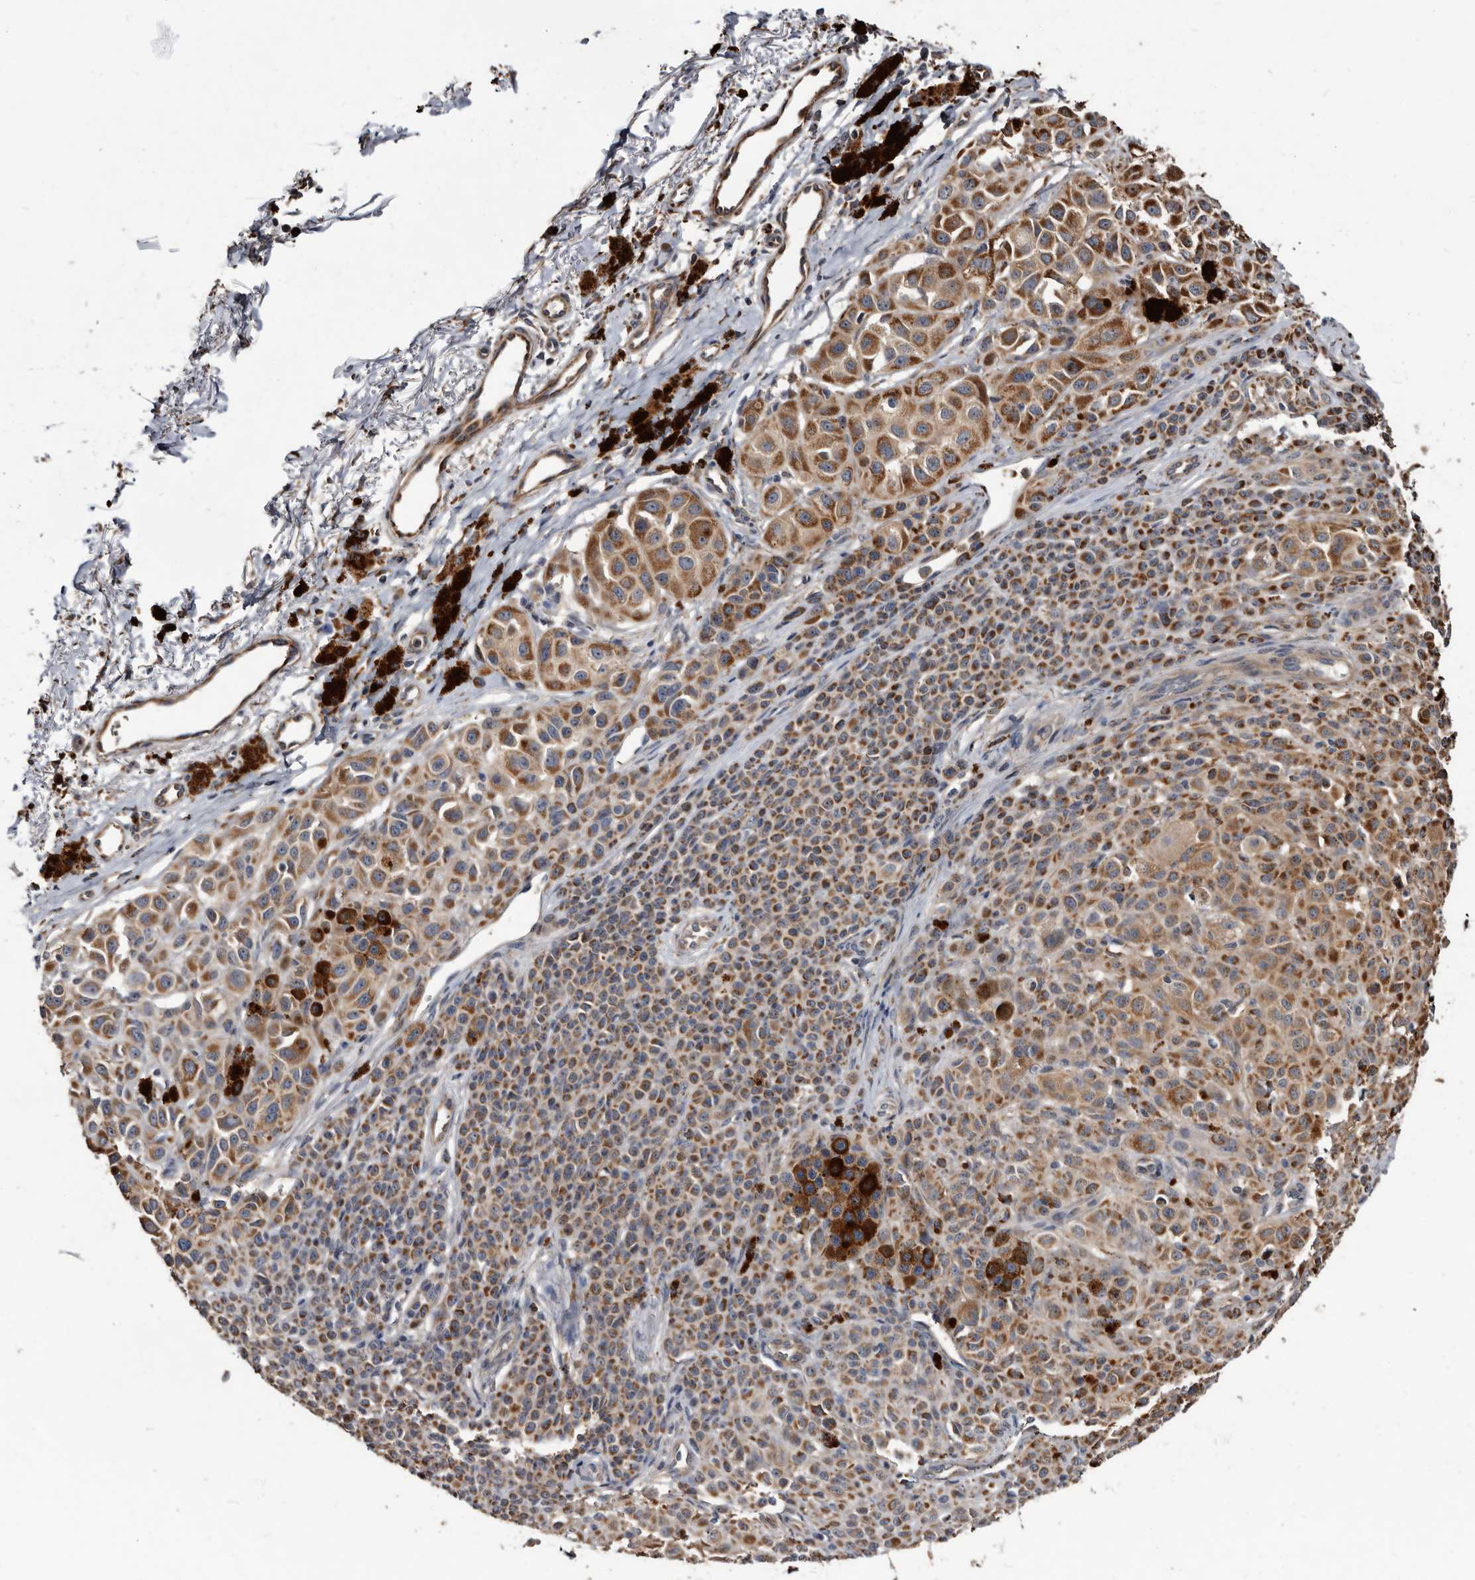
{"staining": {"intensity": "moderate", "quantity": ">75%", "location": "cytoplasmic/membranous"}, "tissue": "melanoma", "cell_type": "Tumor cells", "image_type": "cancer", "snomed": [{"axis": "morphology", "description": "Malignant melanoma, NOS"}, {"axis": "topography", "description": "Skin of leg"}], "caption": "DAB (3,3'-diaminobenzidine) immunohistochemical staining of human malignant melanoma shows moderate cytoplasmic/membranous protein expression in about >75% of tumor cells.", "gene": "CTSA", "patient": {"sex": "female", "age": 72}}